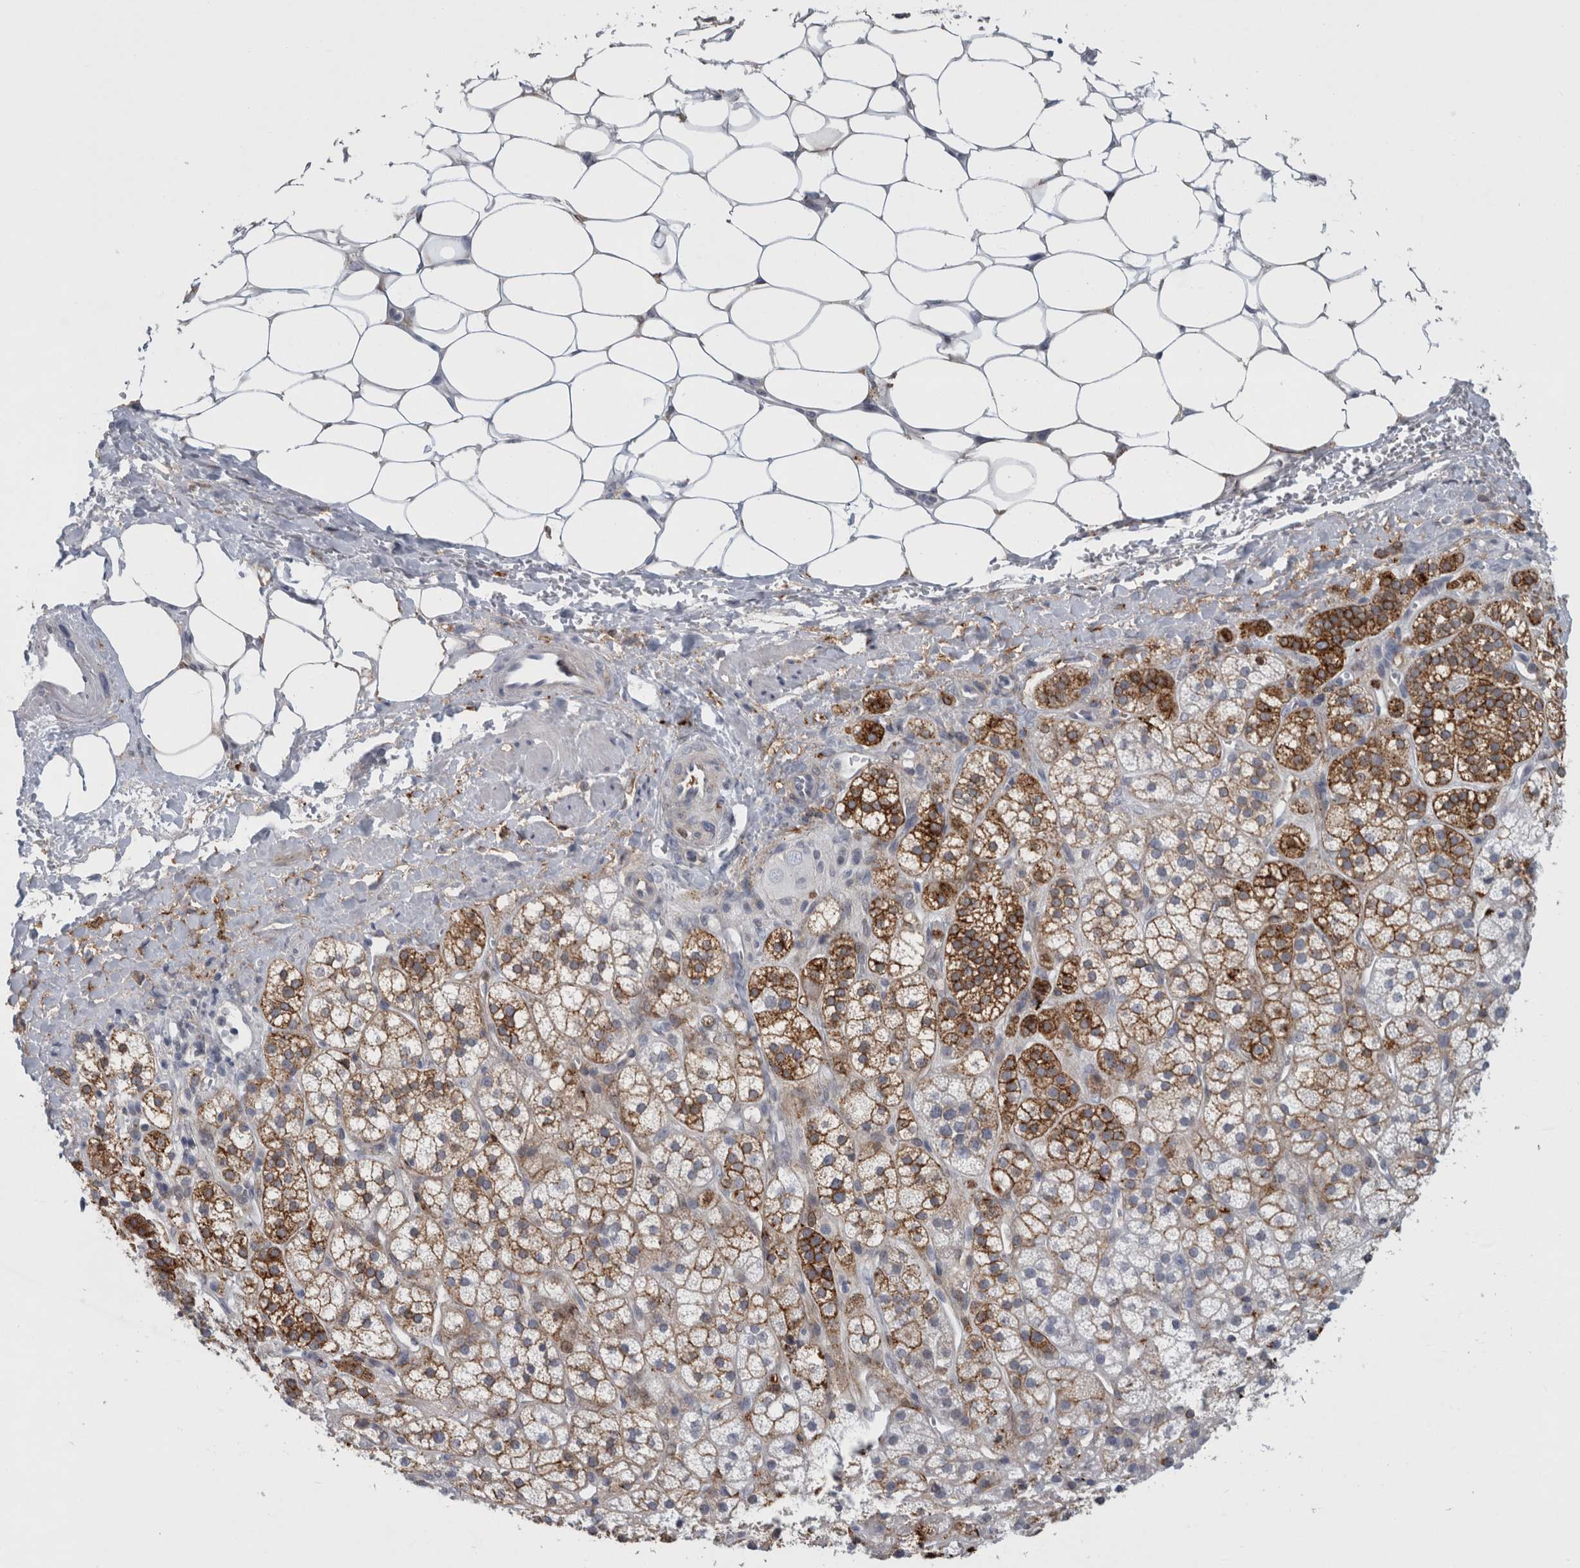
{"staining": {"intensity": "moderate", "quantity": "25%-75%", "location": "cytoplasmic/membranous"}, "tissue": "adrenal gland", "cell_type": "Glandular cells", "image_type": "normal", "snomed": [{"axis": "morphology", "description": "Normal tissue, NOS"}, {"axis": "topography", "description": "Adrenal gland"}], "caption": "Immunohistochemistry of normal adrenal gland displays medium levels of moderate cytoplasmic/membranous expression in approximately 25%-75% of glandular cells. (DAB (3,3'-diaminobenzidine) IHC, brown staining for protein, blue staining for nuclei).", "gene": "DNAJC24", "patient": {"sex": "male", "age": 56}}